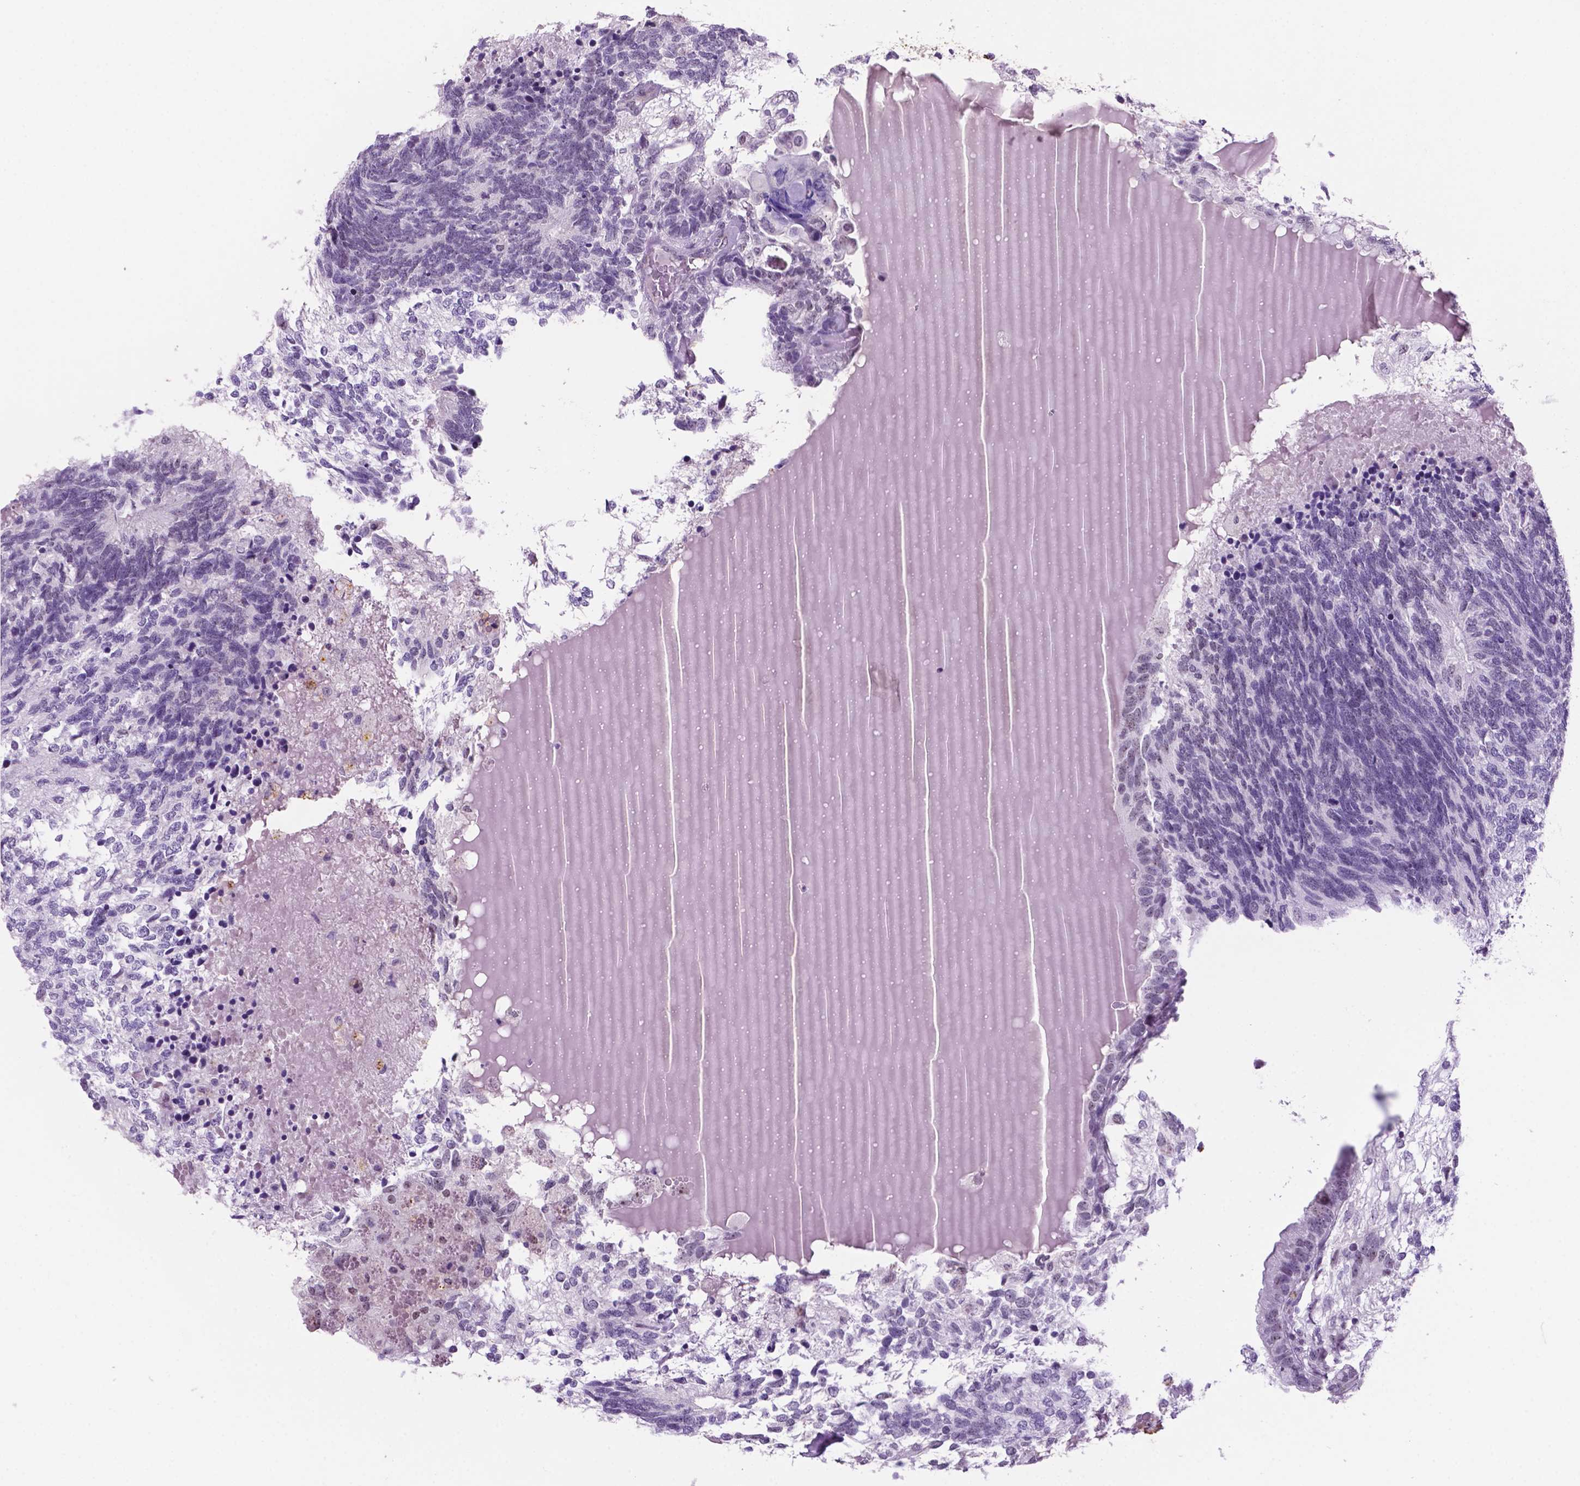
{"staining": {"intensity": "negative", "quantity": "none", "location": "none"}, "tissue": "testis cancer", "cell_type": "Tumor cells", "image_type": "cancer", "snomed": [{"axis": "morphology", "description": "Seminoma, NOS"}, {"axis": "morphology", "description": "Carcinoma, Embryonal, NOS"}, {"axis": "topography", "description": "Testis"}], "caption": "Protein analysis of testis cancer demonstrates no significant expression in tumor cells.", "gene": "C18orf21", "patient": {"sex": "male", "age": 41}}